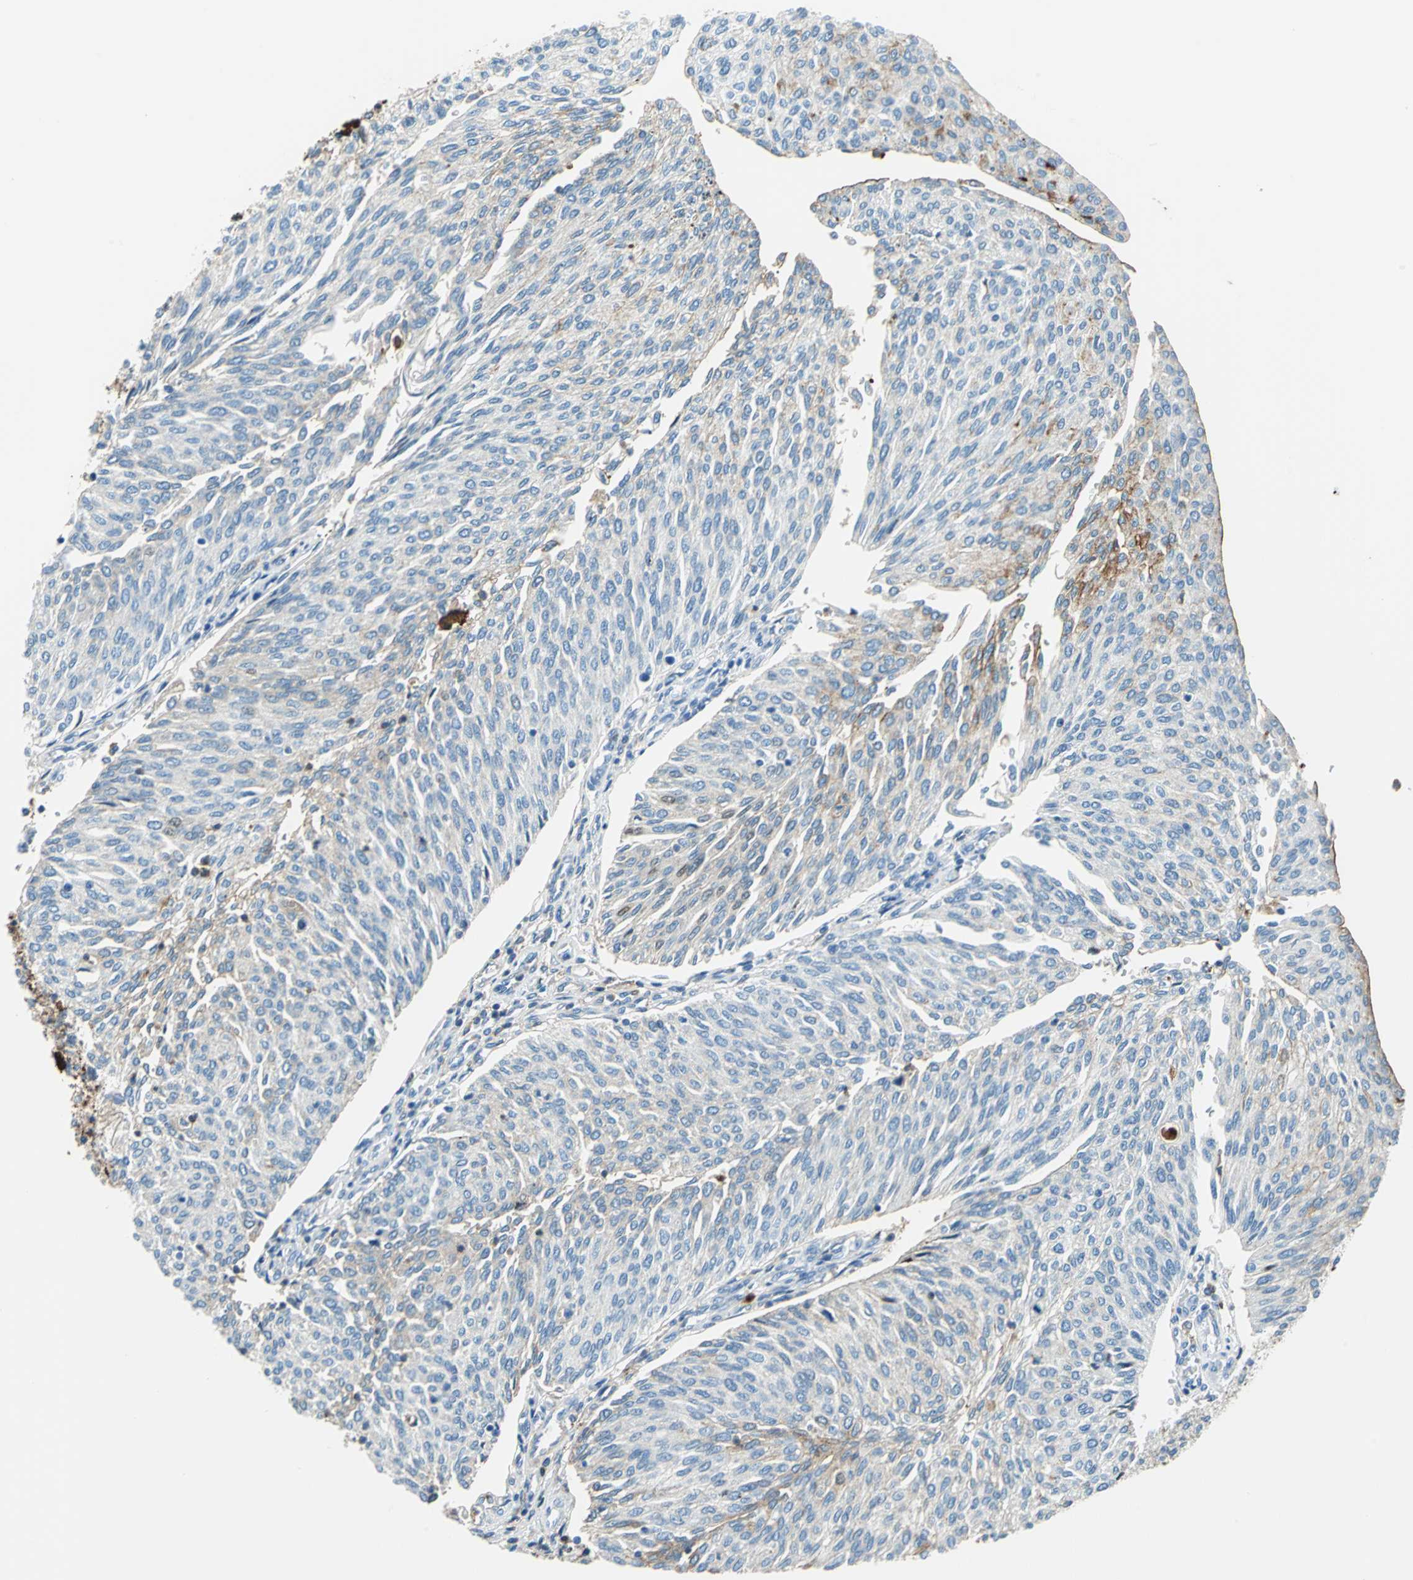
{"staining": {"intensity": "weak", "quantity": "25%-75%", "location": "cytoplasmic/membranous"}, "tissue": "urothelial cancer", "cell_type": "Tumor cells", "image_type": "cancer", "snomed": [{"axis": "morphology", "description": "Urothelial carcinoma, Low grade"}, {"axis": "topography", "description": "Urinary bladder"}], "caption": "A brown stain shows weak cytoplasmic/membranous staining of a protein in human urothelial cancer tumor cells.", "gene": "ALB", "patient": {"sex": "female", "age": 79}}